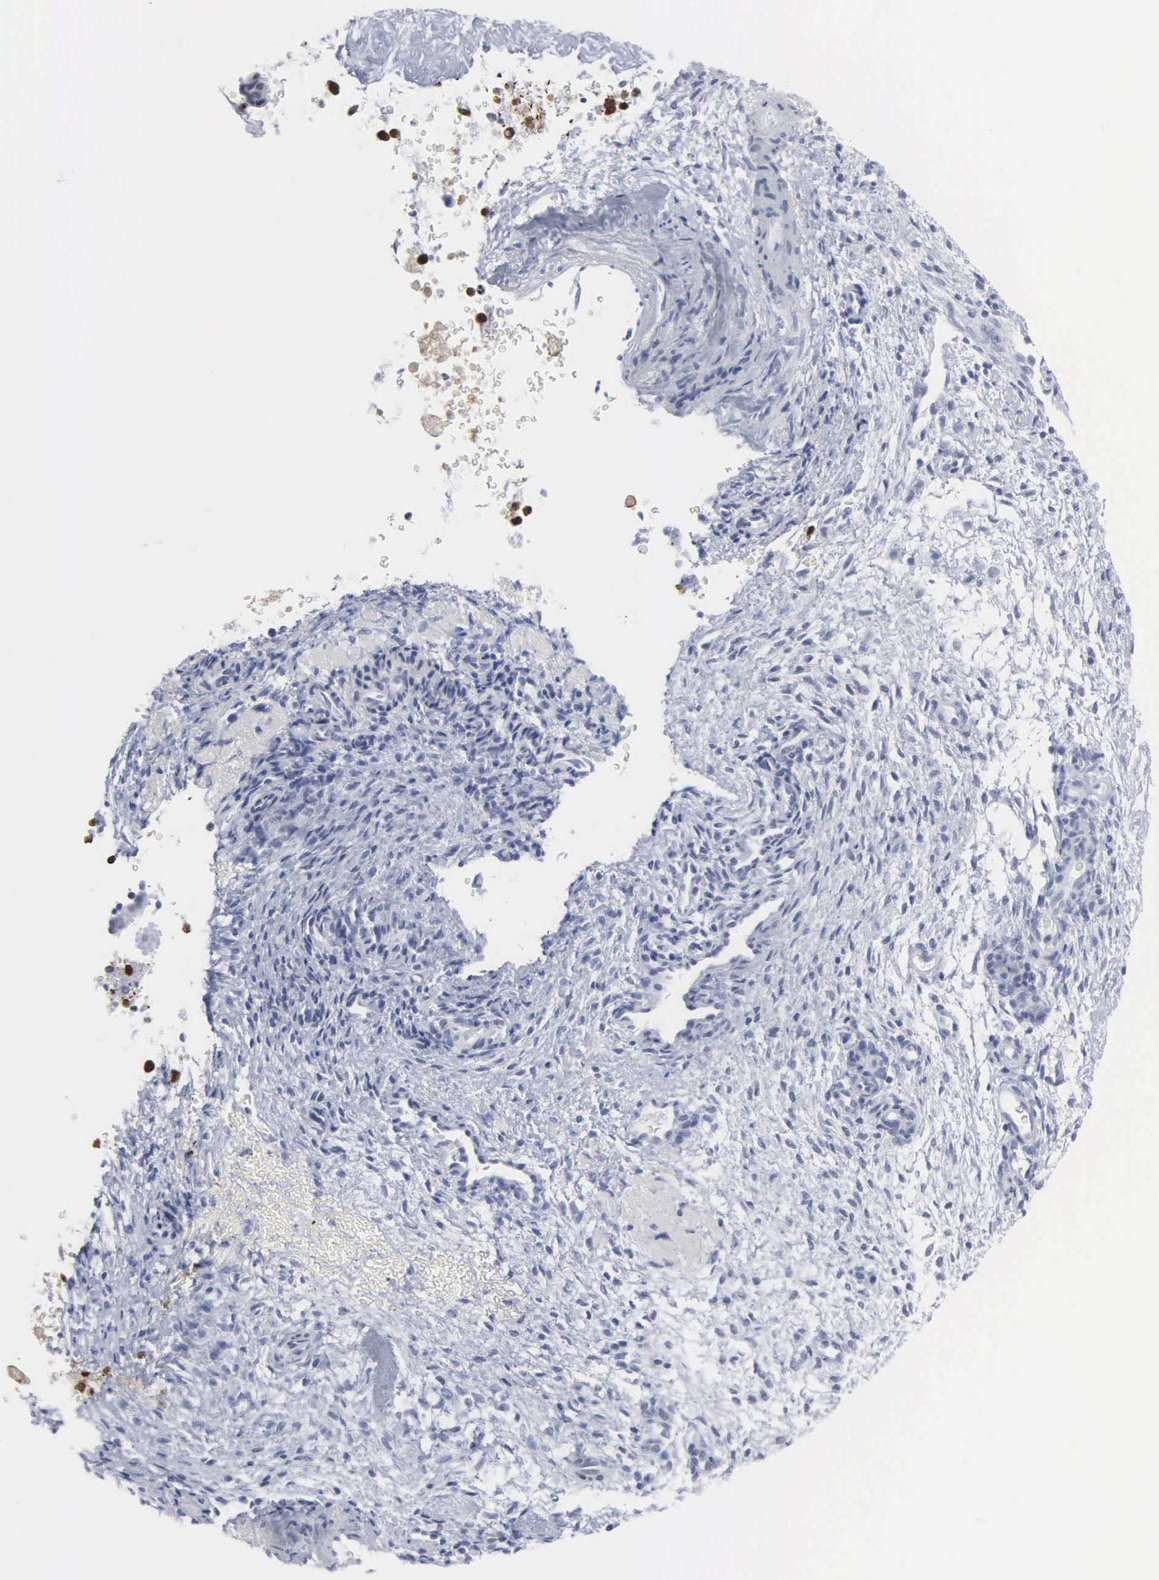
{"staining": {"intensity": "negative", "quantity": "none", "location": "none"}, "tissue": "ovarian cancer", "cell_type": "Tumor cells", "image_type": "cancer", "snomed": [{"axis": "morphology", "description": "Carcinoma, endometroid"}, {"axis": "topography", "description": "Ovary"}], "caption": "DAB immunohistochemical staining of ovarian cancer displays no significant positivity in tumor cells.", "gene": "SPIN3", "patient": {"sex": "female", "age": 52}}